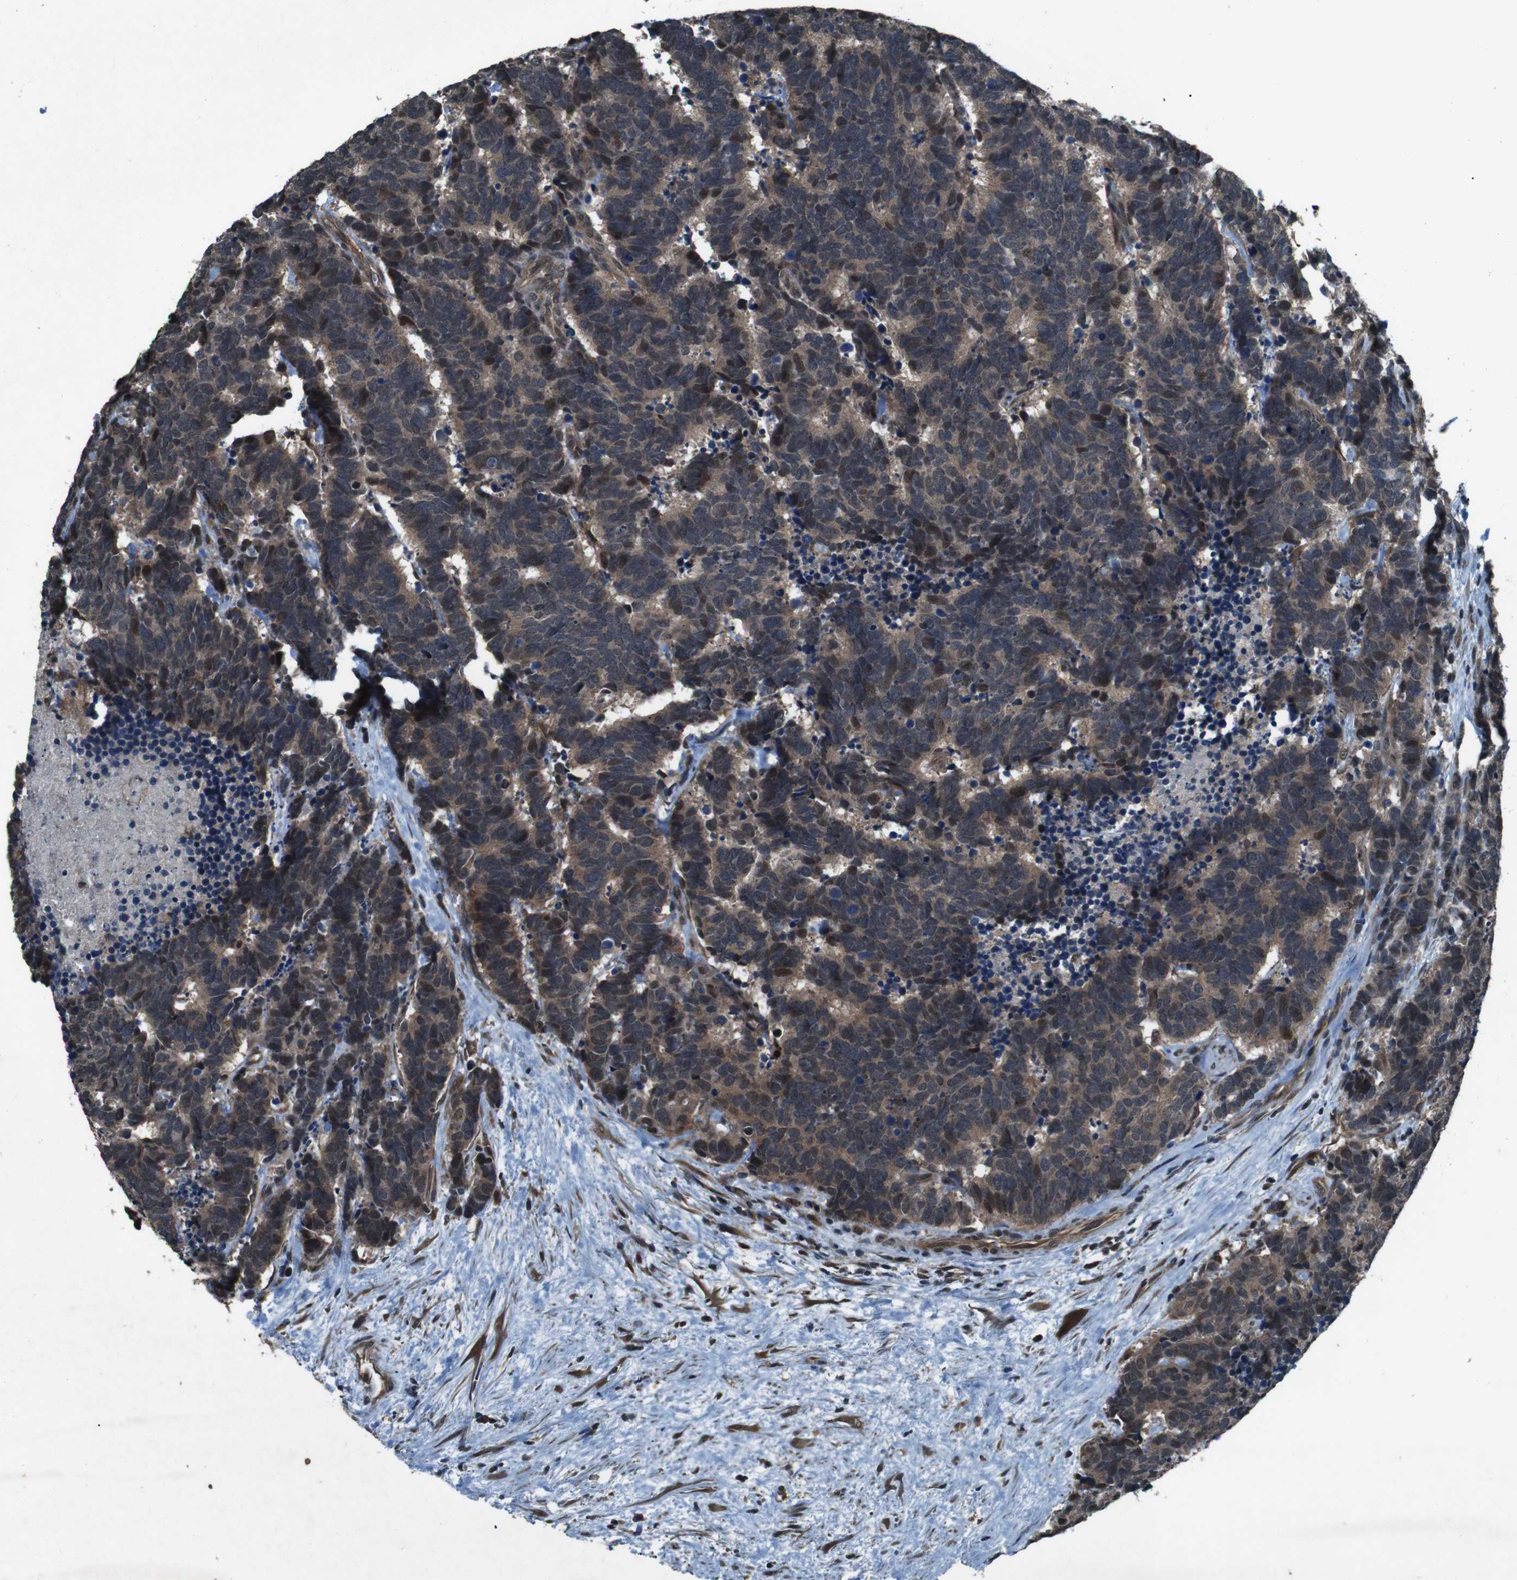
{"staining": {"intensity": "moderate", "quantity": ">75%", "location": "cytoplasmic/membranous,nuclear"}, "tissue": "carcinoid", "cell_type": "Tumor cells", "image_type": "cancer", "snomed": [{"axis": "morphology", "description": "Carcinoma, NOS"}, {"axis": "morphology", "description": "Carcinoid, malignant, NOS"}, {"axis": "topography", "description": "Urinary bladder"}], "caption": "Immunohistochemistry (IHC) histopathology image of neoplastic tissue: human carcinoid stained using immunohistochemistry (IHC) shows medium levels of moderate protein expression localized specifically in the cytoplasmic/membranous and nuclear of tumor cells, appearing as a cytoplasmic/membranous and nuclear brown color.", "gene": "SOCS1", "patient": {"sex": "male", "age": 57}}